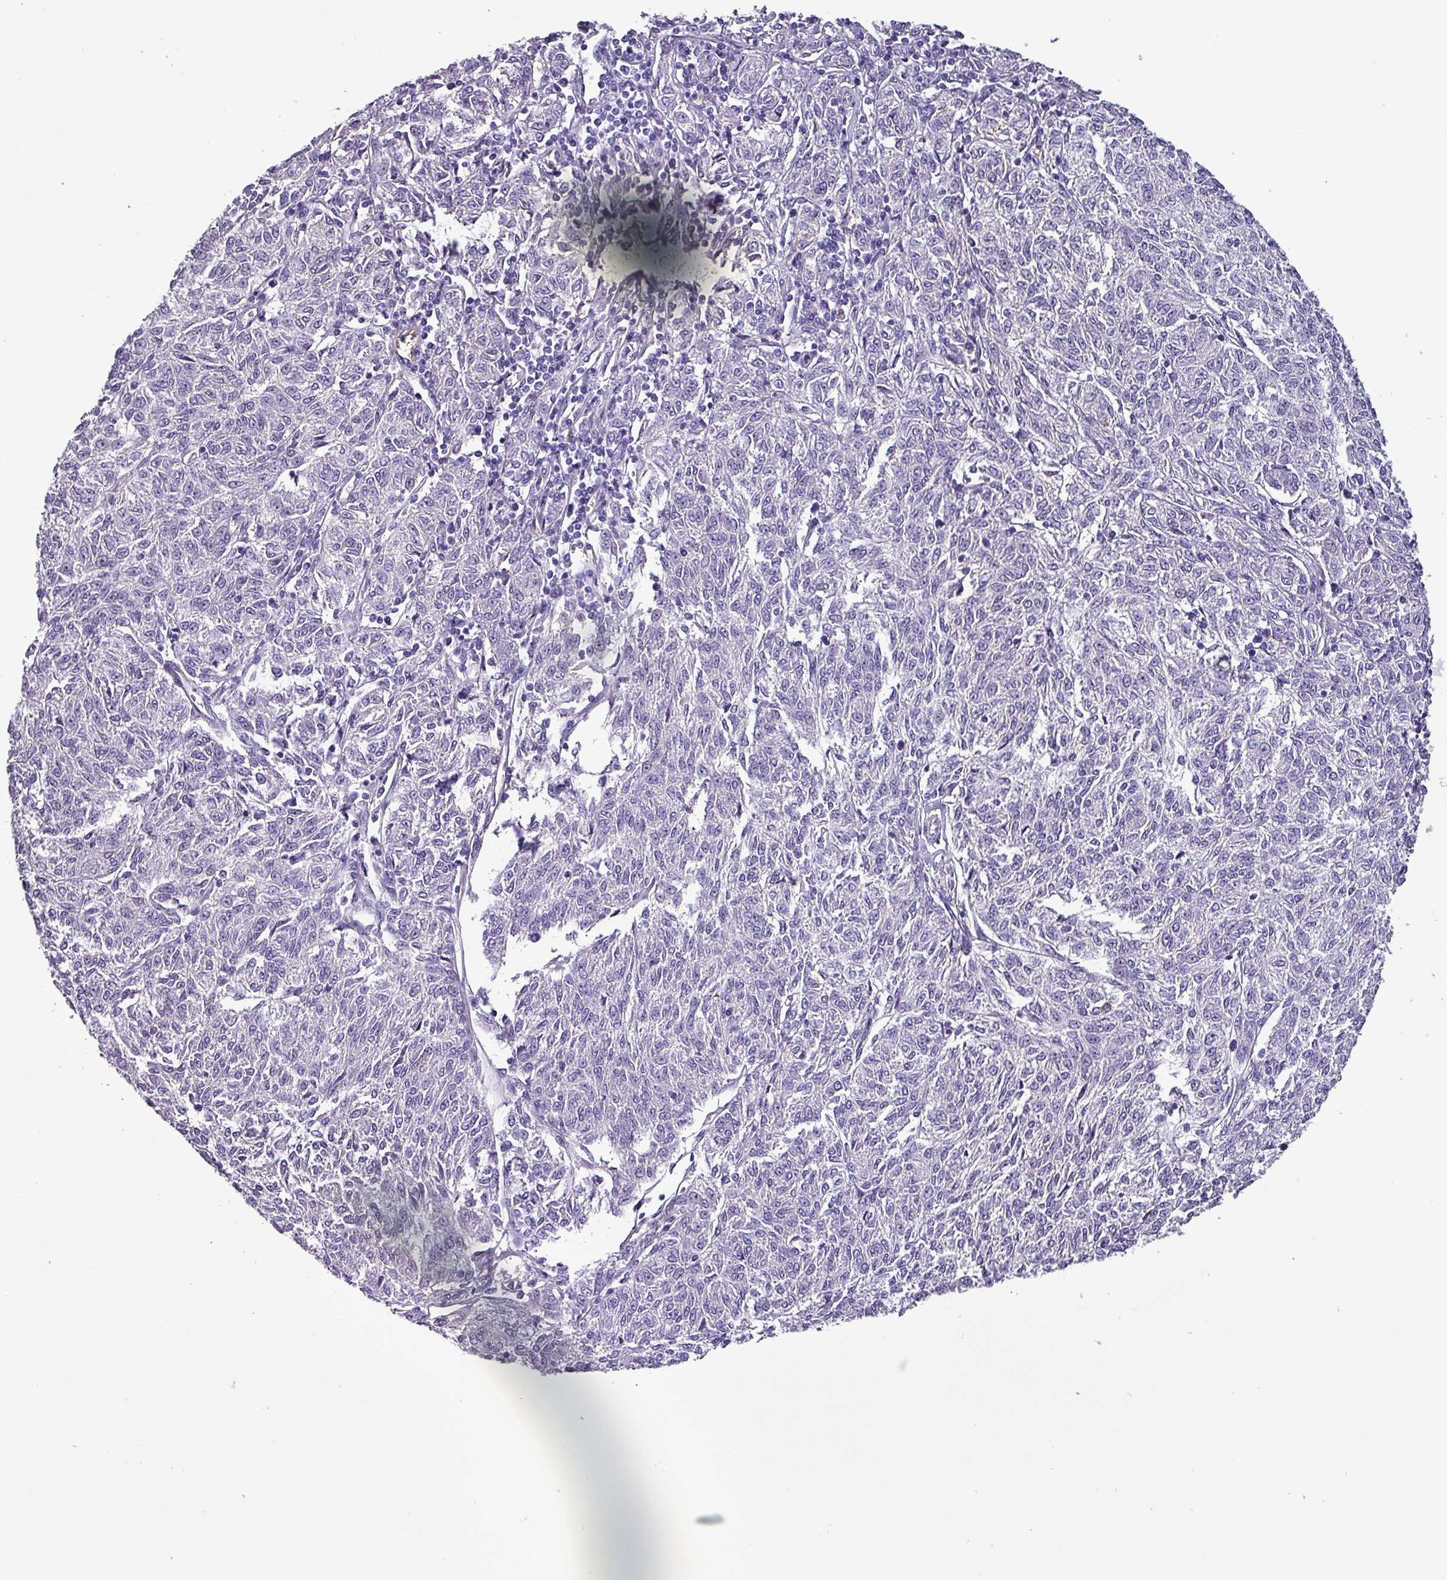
{"staining": {"intensity": "negative", "quantity": "none", "location": "none"}, "tissue": "melanoma", "cell_type": "Tumor cells", "image_type": "cancer", "snomed": [{"axis": "morphology", "description": "Malignant melanoma, NOS"}, {"axis": "topography", "description": "Skin"}], "caption": "DAB immunohistochemical staining of melanoma shows no significant expression in tumor cells.", "gene": "HP", "patient": {"sex": "female", "age": 72}}